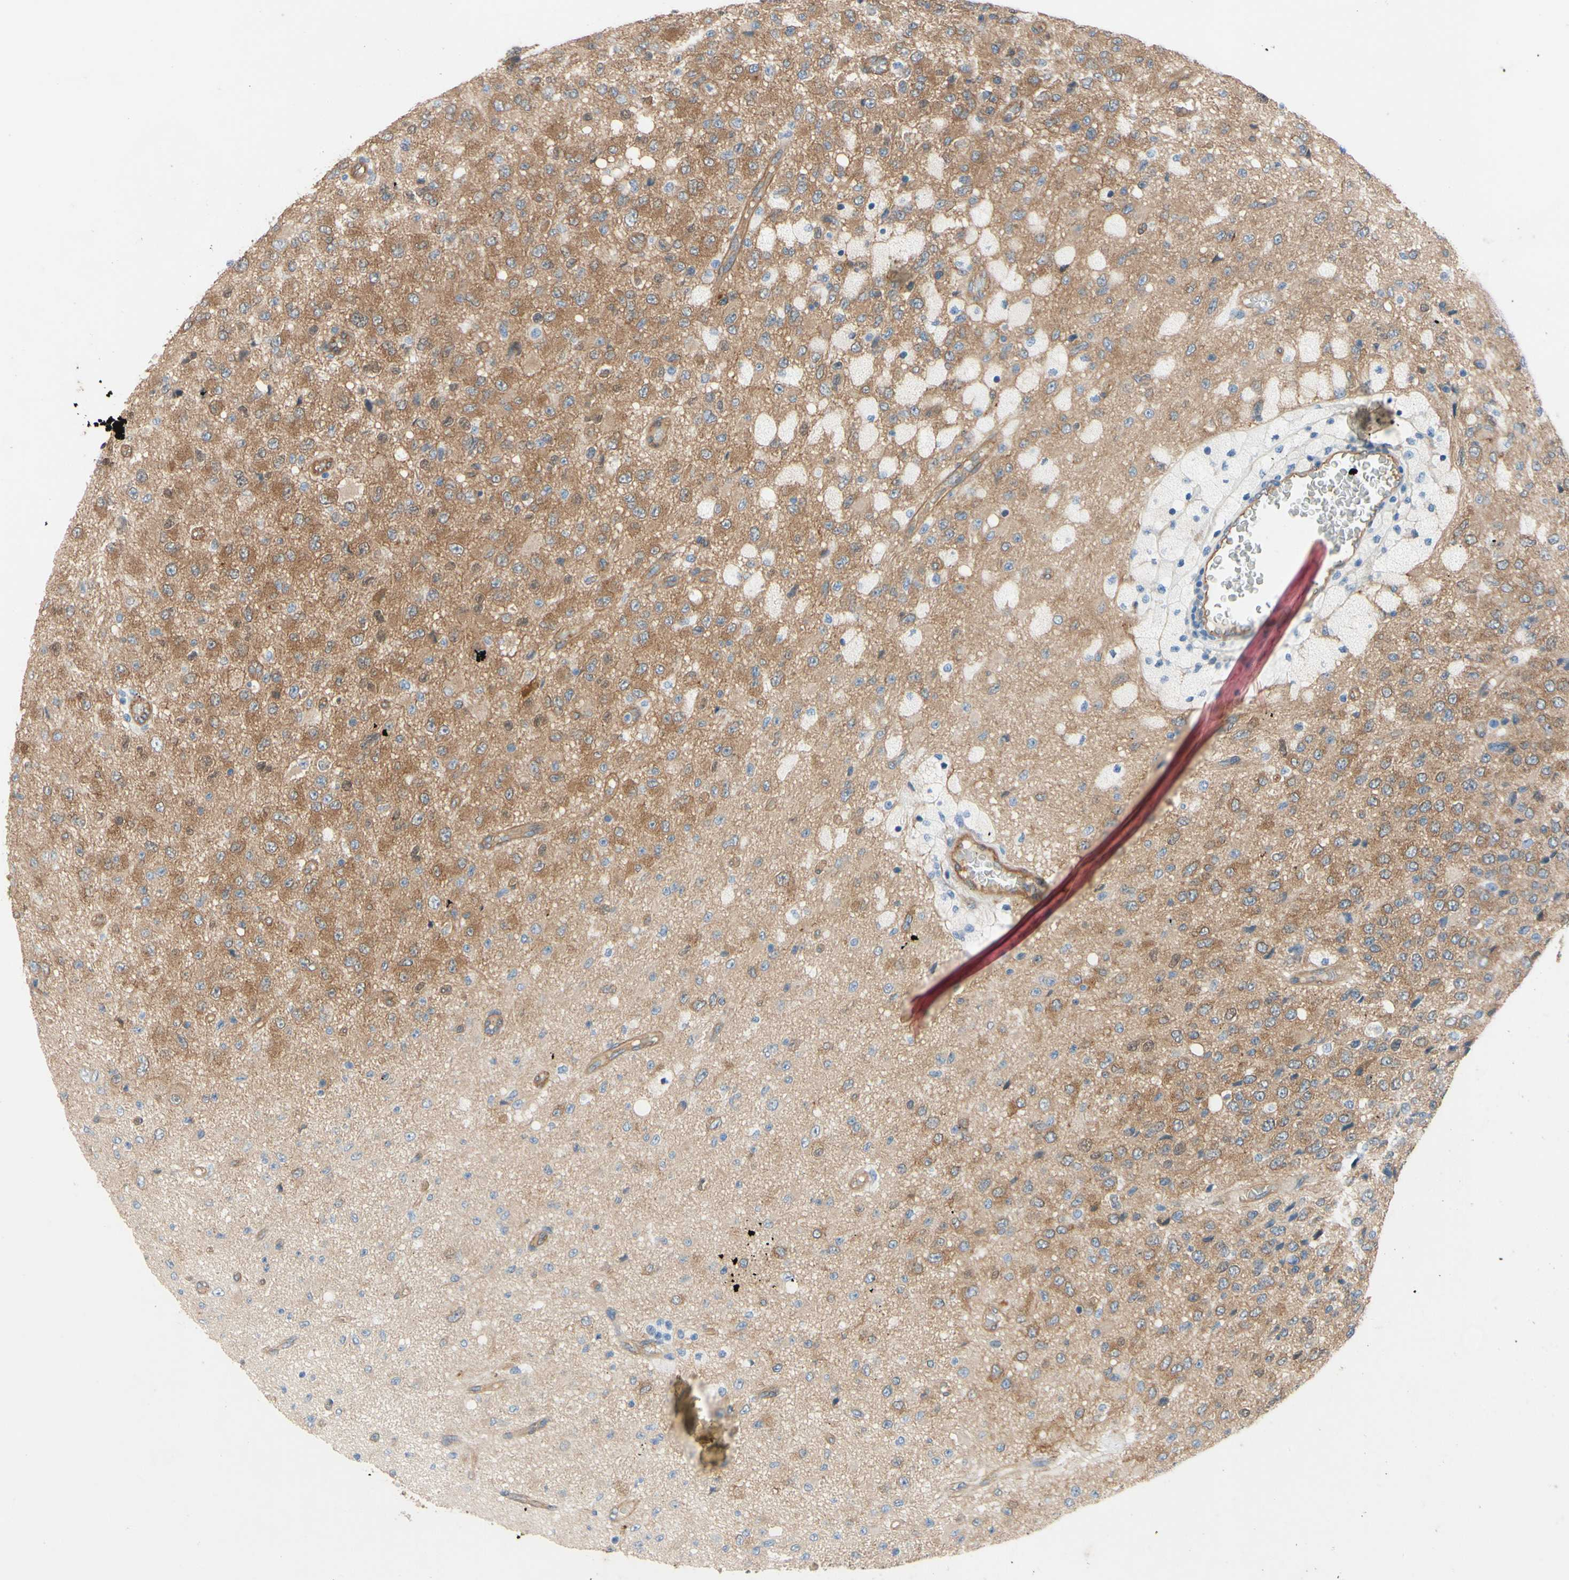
{"staining": {"intensity": "weak", "quantity": "25%-75%", "location": "cytoplasmic/membranous"}, "tissue": "glioma", "cell_type": "Tumor cells", "image_type": "cancer", "snomed": [{"axis": "morphology", "description": "Glioma, malignant, High grade"}, {"axis": "topography", "description": "pancreas cauda"}], "caption": "A low amount of weak cytoplasmic/membranous positivity is identified in about 25%-75% of tumor cells in malignant high-grade glioma tissue. (DAB (3,3'-diaminobenzidine) IHC, brown staining for protein, blue staining for nuclei).", "gene": "CTTNBP2", "patient": {"sex": "male", "age": 60}}